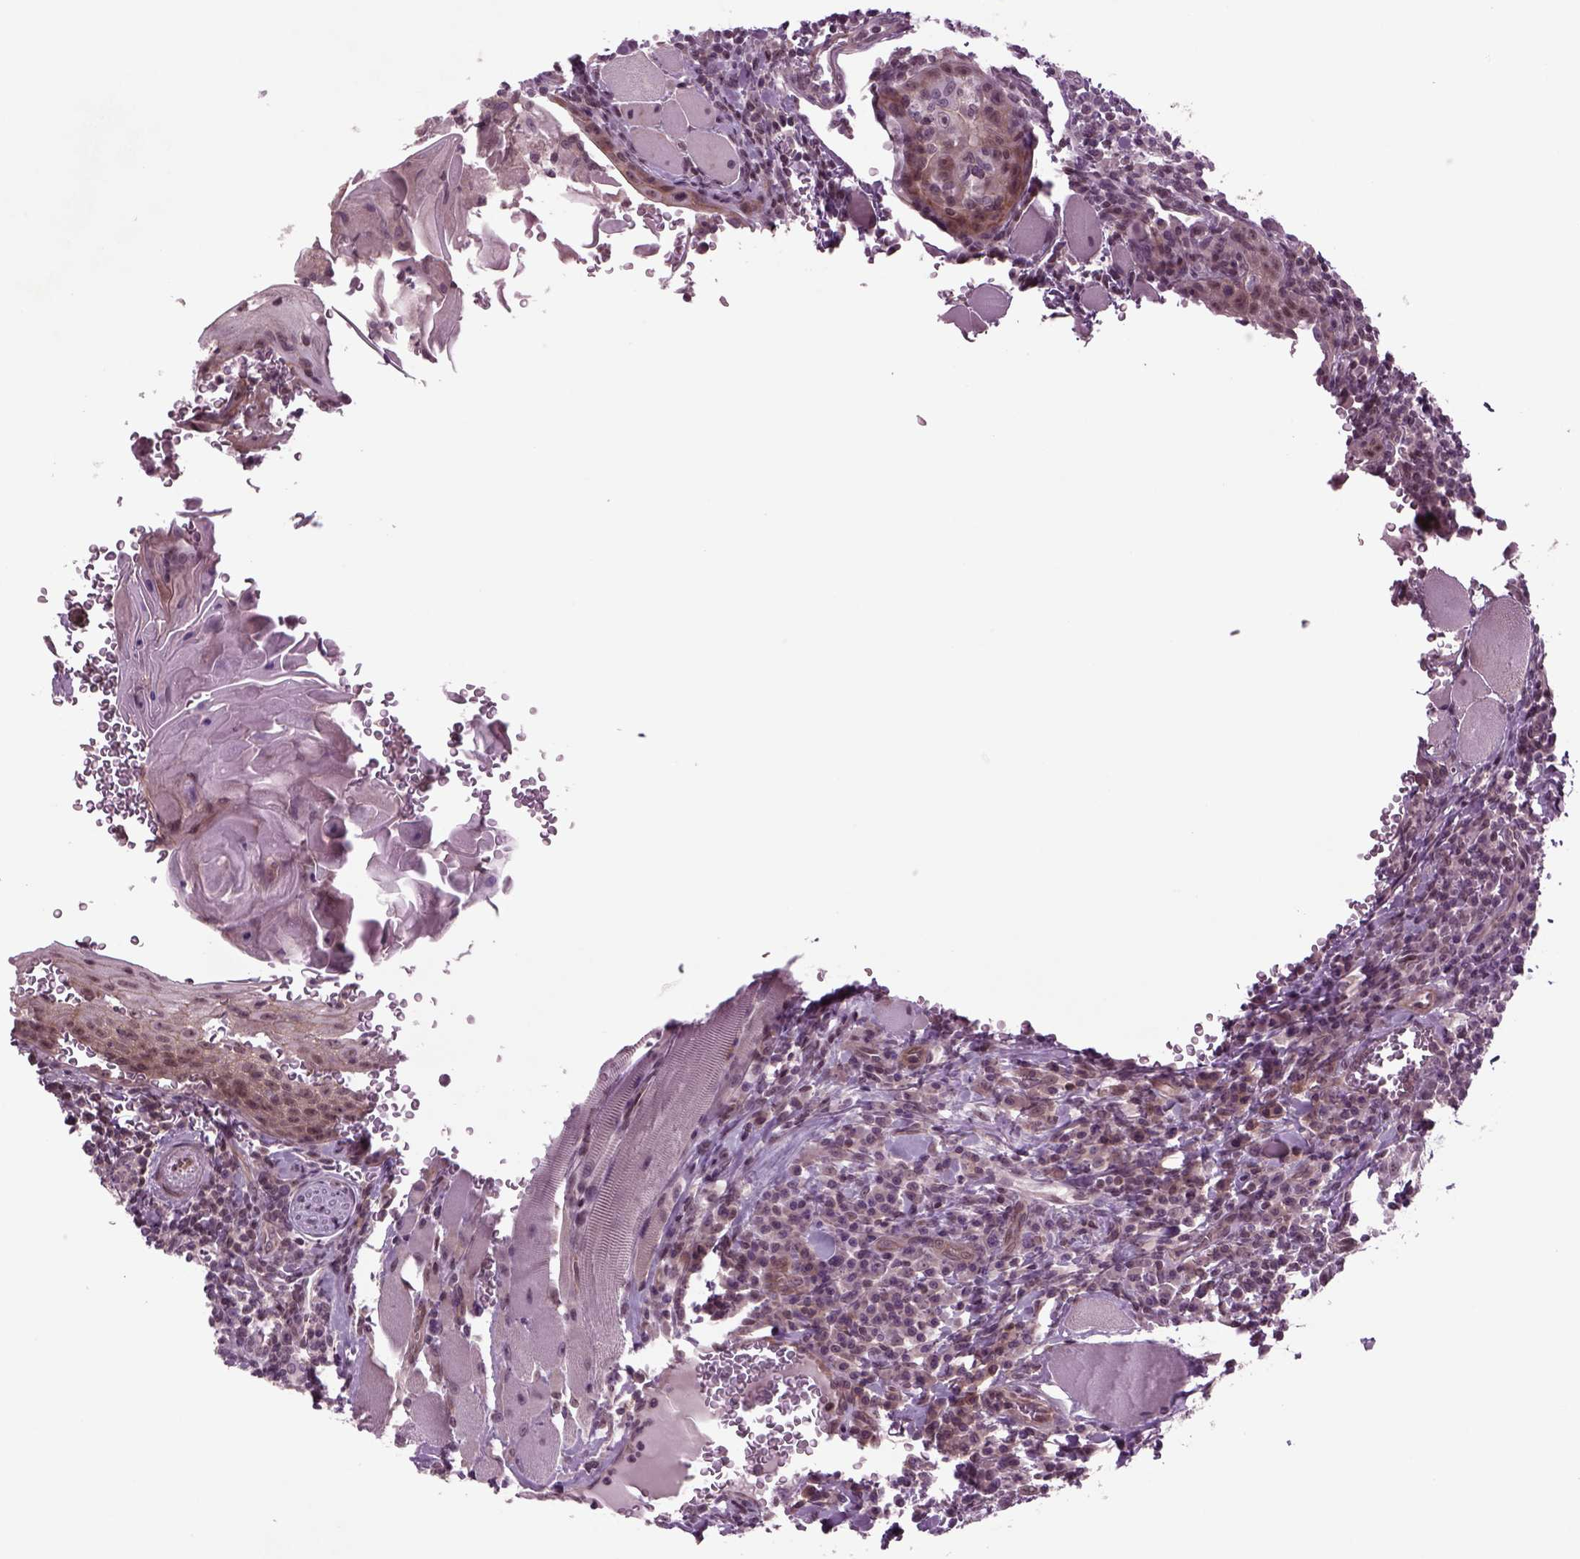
{"staining": {"intensity": "moderate", "quantity": "<25%", "location": "cytoplasmic/membranous"}, "tissue": "head and neck cancer", "cell_type": "Tumor cells", "image_type": "cancer", "snomed": [{"axis": "morphology", "description": "Normal tissue, NOS"}, {"axis": "morphology", "description": "Squamous cell carcinoma, NOS"}, {"axis": "topography", "description": "Oral tissue"}, {"axis": "topography", "description": "Head-Neck"}], "caption": "A photomicrograph of squamous cell carcinoma (head and neck) stained for a protein exhibits moderate cytoplasmic/membranous brown staining in tumor cells.", "gene": "ODF3", "patient": {"sex": "male", "age": 52}}